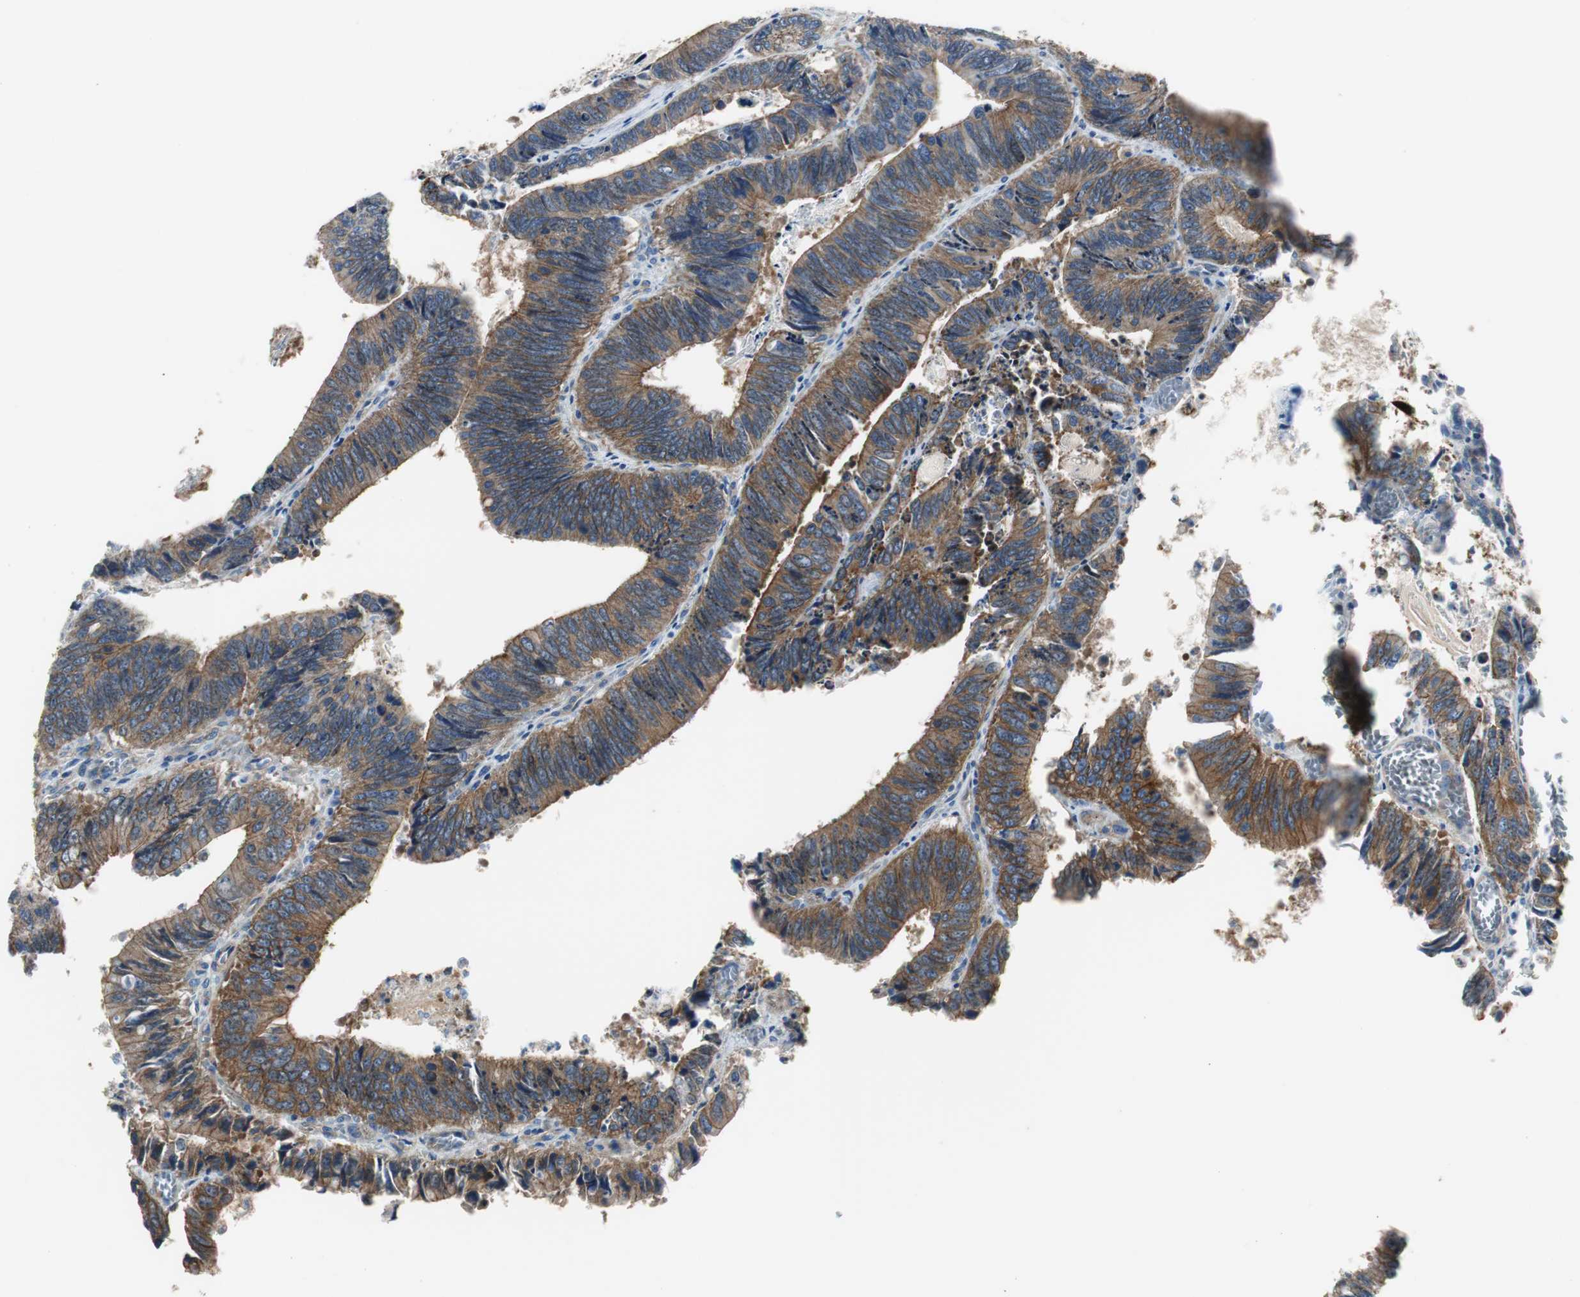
{"staining": {"intensity": "moderate", "quantity": ">75%", "location": "cytoplasmic/membranous"}, "tissue": "colorectal cancer", "cell_type": "Tumor cells", "image_type": "cancer", "snomed": [{"axis": "morphology", "description": "Adenocarcinoma, NOS"}, {"axis": "topography", "description": "Colon"}], "caption": "An IHC histopathology image of neoplastic tissue is shown. Protein staining in brown shows moderate cytoplasmic/membranous positivity in colorectal adenocarcinoma within tumor cells. (IHC, brightfield microscopy, high magnification).", "gene": "STXBP4", "patient": {"sex": "male", "age": 72}}